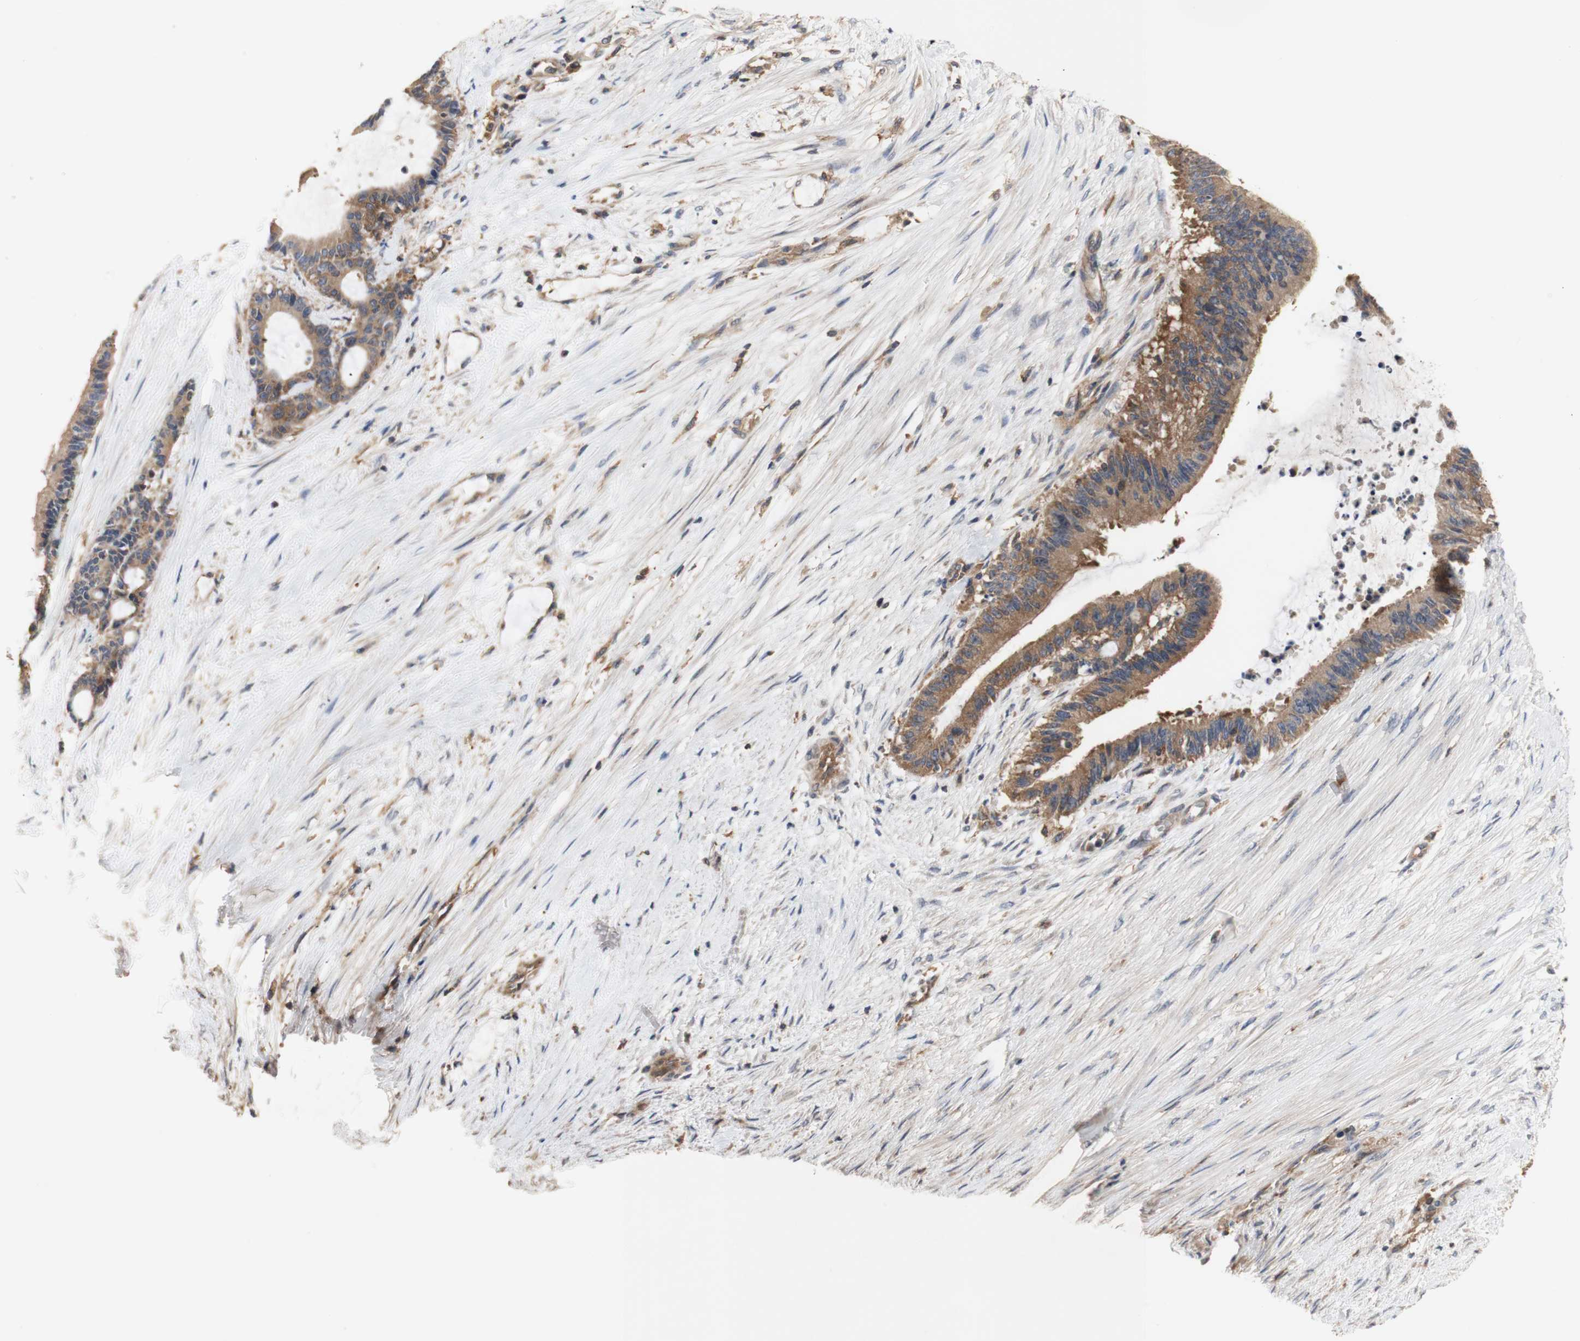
{"staining": {"intensity": "moderate", "quantity": ">75%", "location": "cytoplasmic/membranous"}, "tissue": "liver cancer", "cell_type": "Tumor cells", "image_type": "cancer", "snomed": [{"axis": "morphology", "description": "Cholangiocarcinoma"}, {"axis": "topography", "description": "Liver"}], "caption": "Brown immunohistochemical staining in liver cholangiocarcinoma shows moderate cytoplasmic/membranous expression in about >75% of tumor cells.", "gene": "IKBKG", "patient": {"sex": "female", "age": 73}}